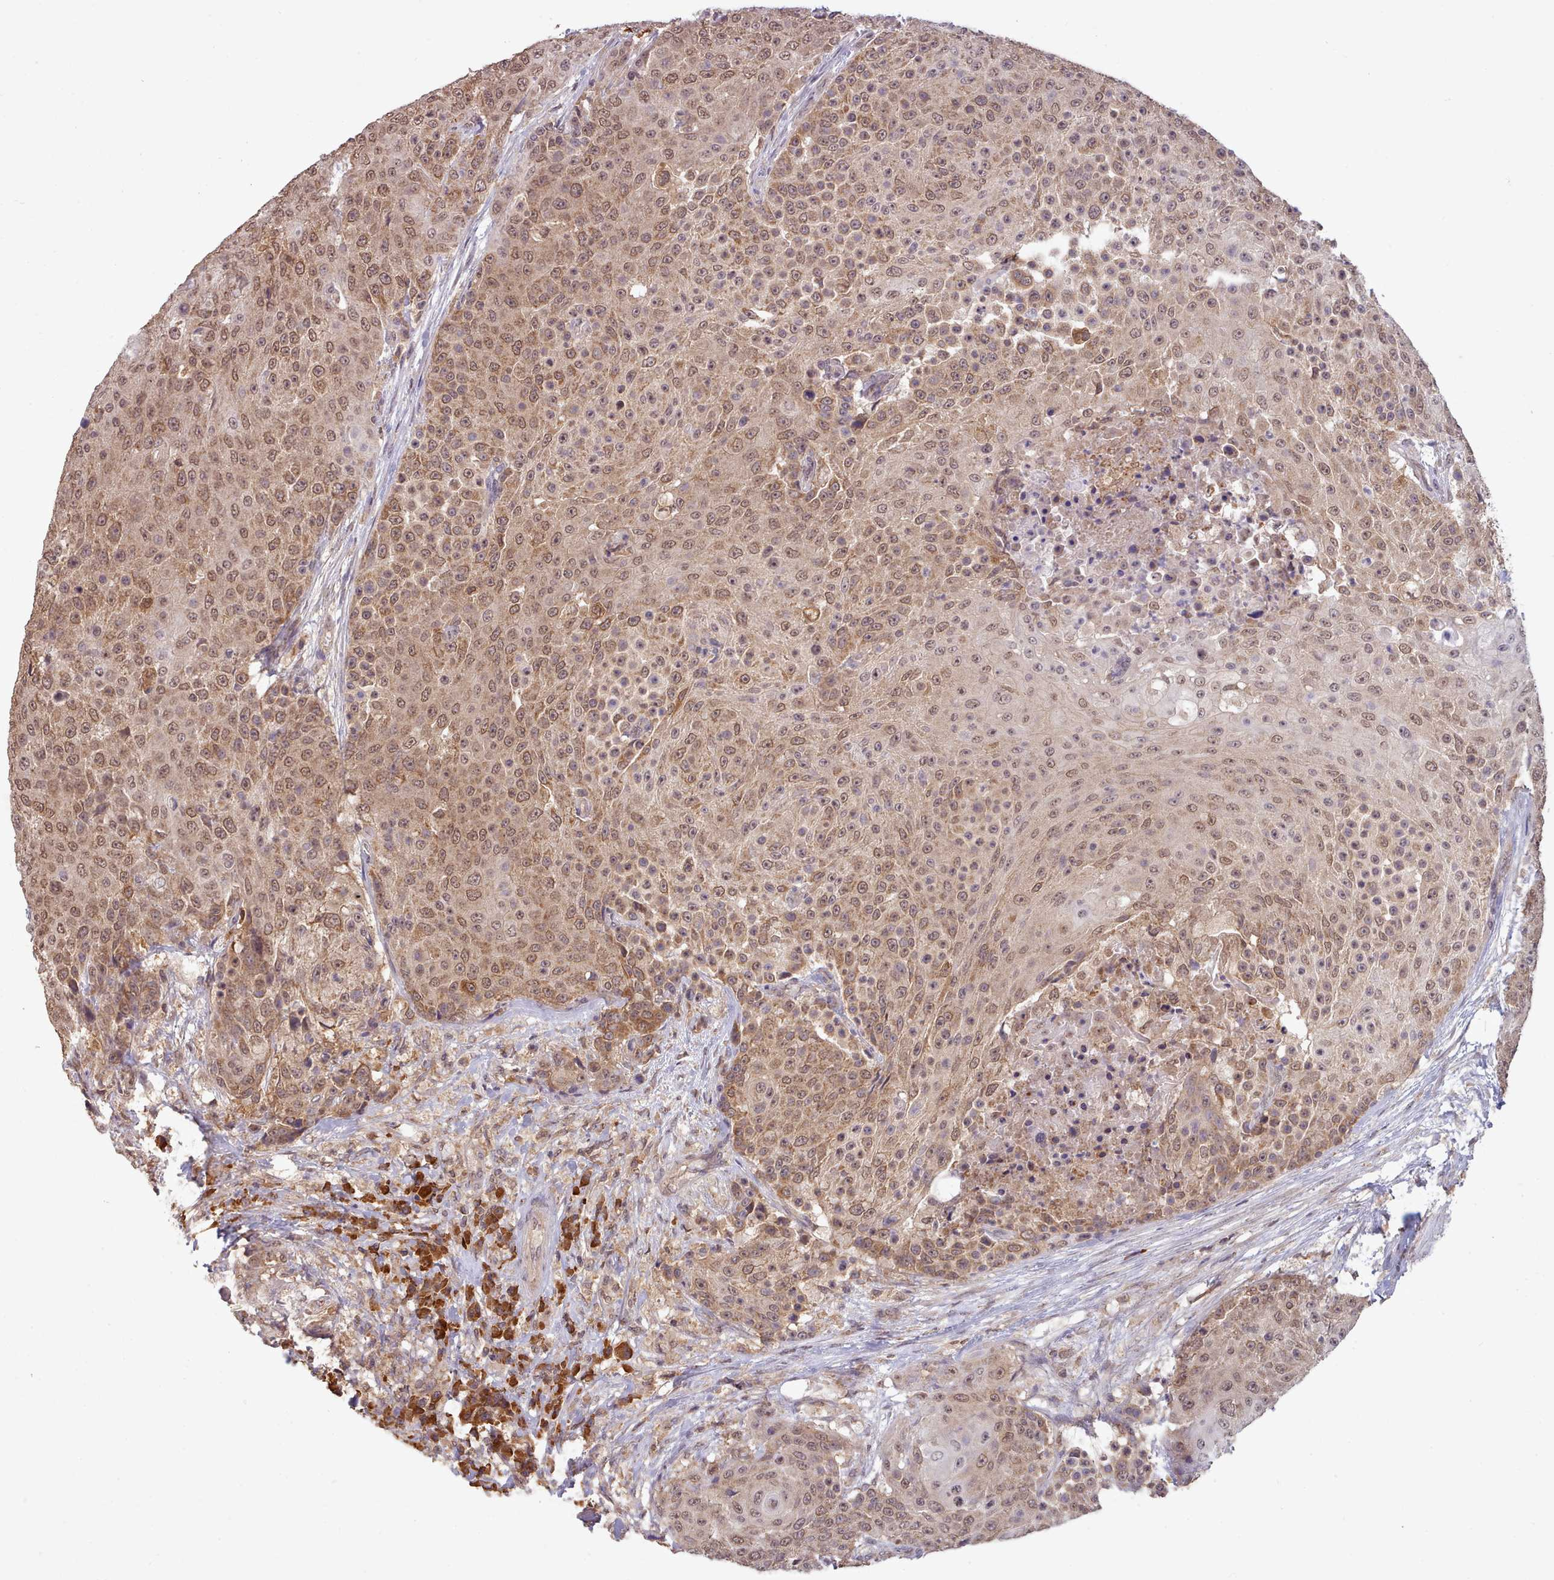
{"staining": {"intensity": "moderate", "quantity": ">75%", "location": "cytoplasmic/membranous,nuclear"}, "tissue": "urothelial cancer", "cell_type": "Tumor cells", "image_type": "cancer", "snomed": [{"axis": "morphology", "description": "Urothelial carcinoma, High grade"}, {"axis": "topography", "description": "Urinary bladder"}], "caption": "Human urothelial carcinoma (high-grade) stained with a brown dye demonstrates moderate cytoplasmic/membranous and nuclear positive positivity in about >75% of tumor cells.", "gene": "PIP4P1", "patient": {"sex": "female", "age": 63}}